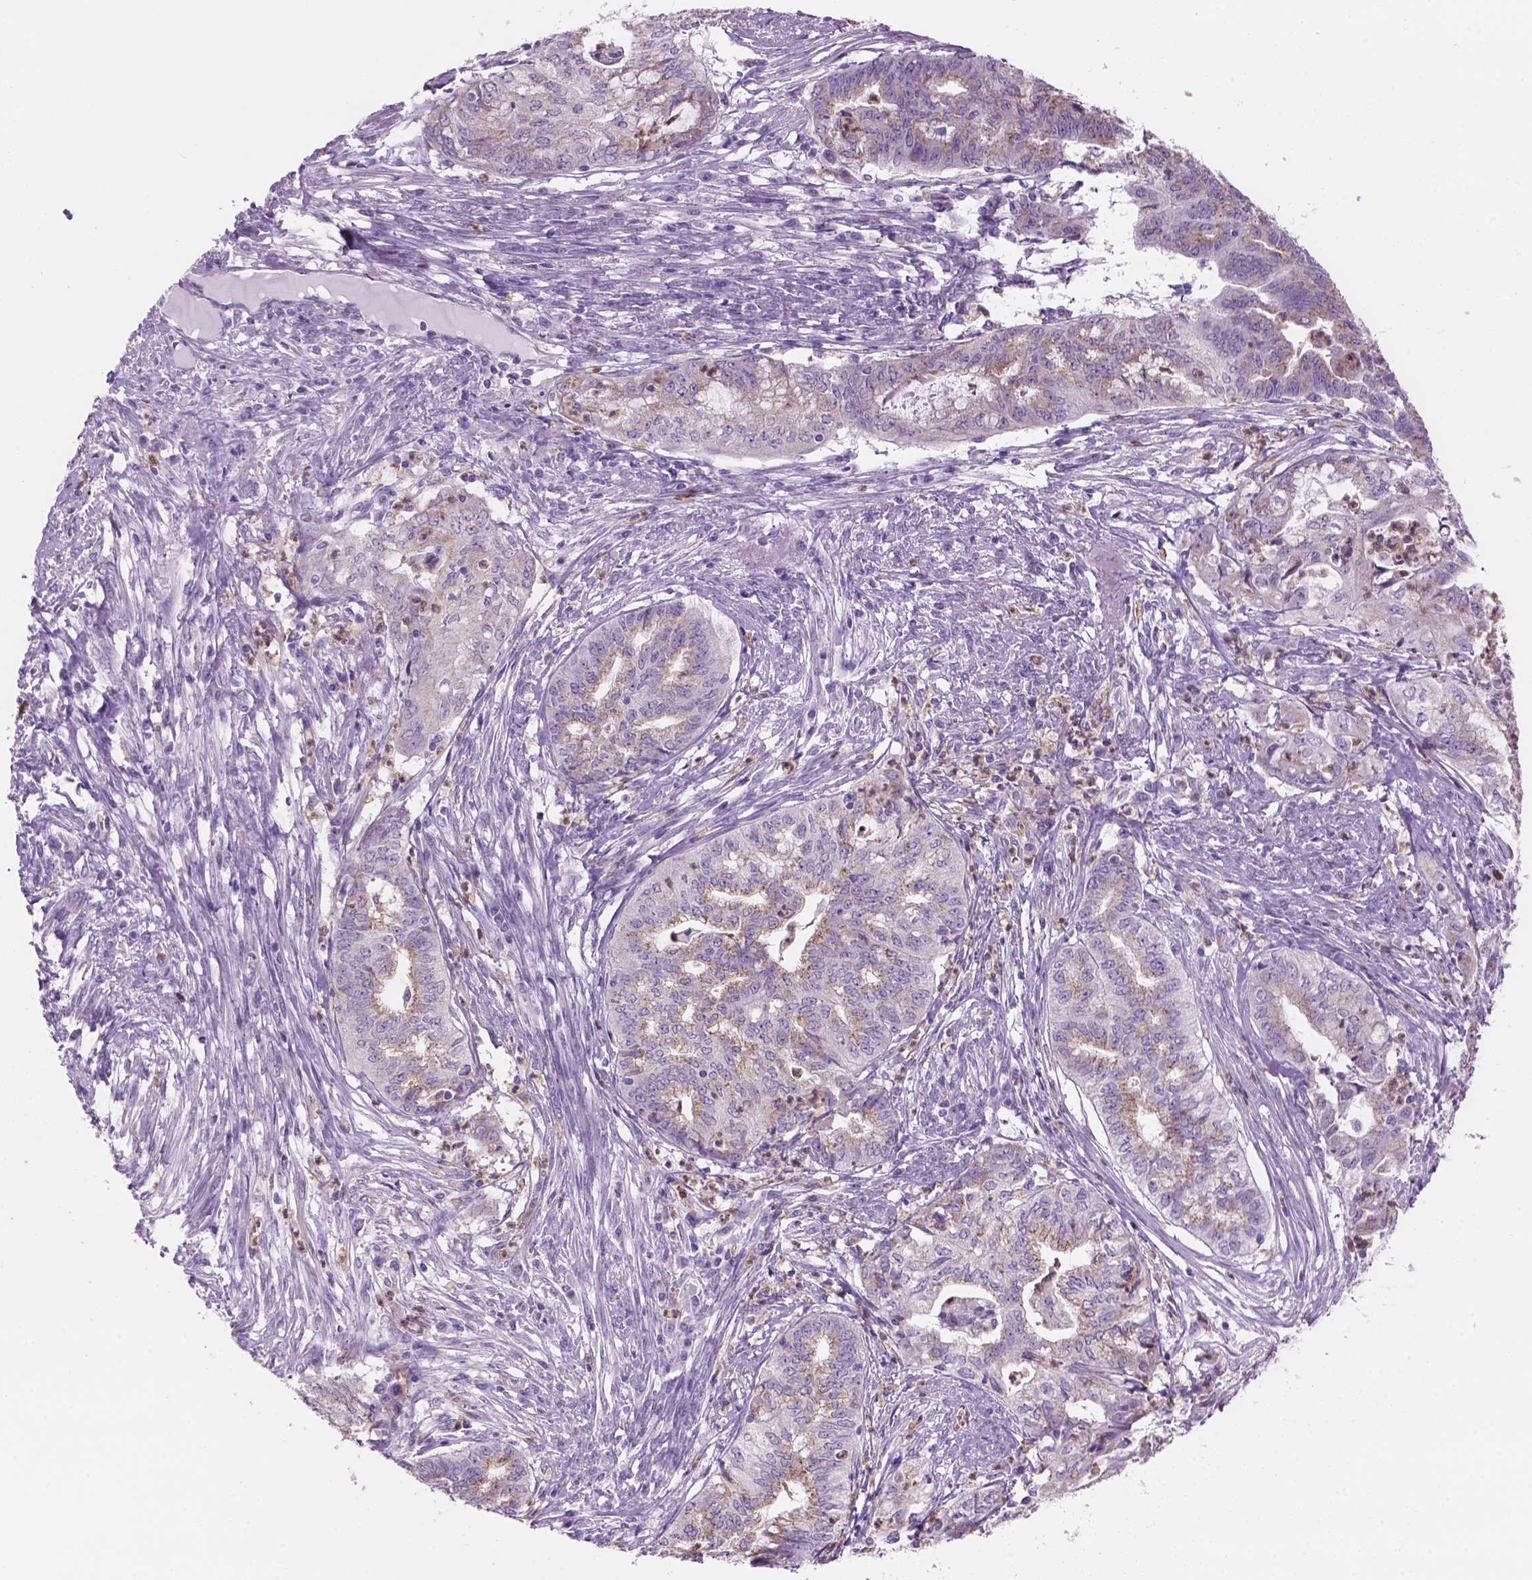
{"staining": {"intensity": "weak", "quantity": "<25%", "location": "cytoplasmic/membranous"}, "tissue": "endometrial cancer", "cell_type": "Tumor cells", "image_type": "cancer", "snomed": [{"axis": "morphology", "description": "Adenocarcinoma, NOS"}, {"axis": "topography", "description": "Endometrium"}], "caption": "This is an immunohistochemistry histopathology image of human endometrial cancer (adenocarcinoma). There is no staining in tumor cells.", "gene": "CD84", "patient": {"sex": "female", "age": 79}}